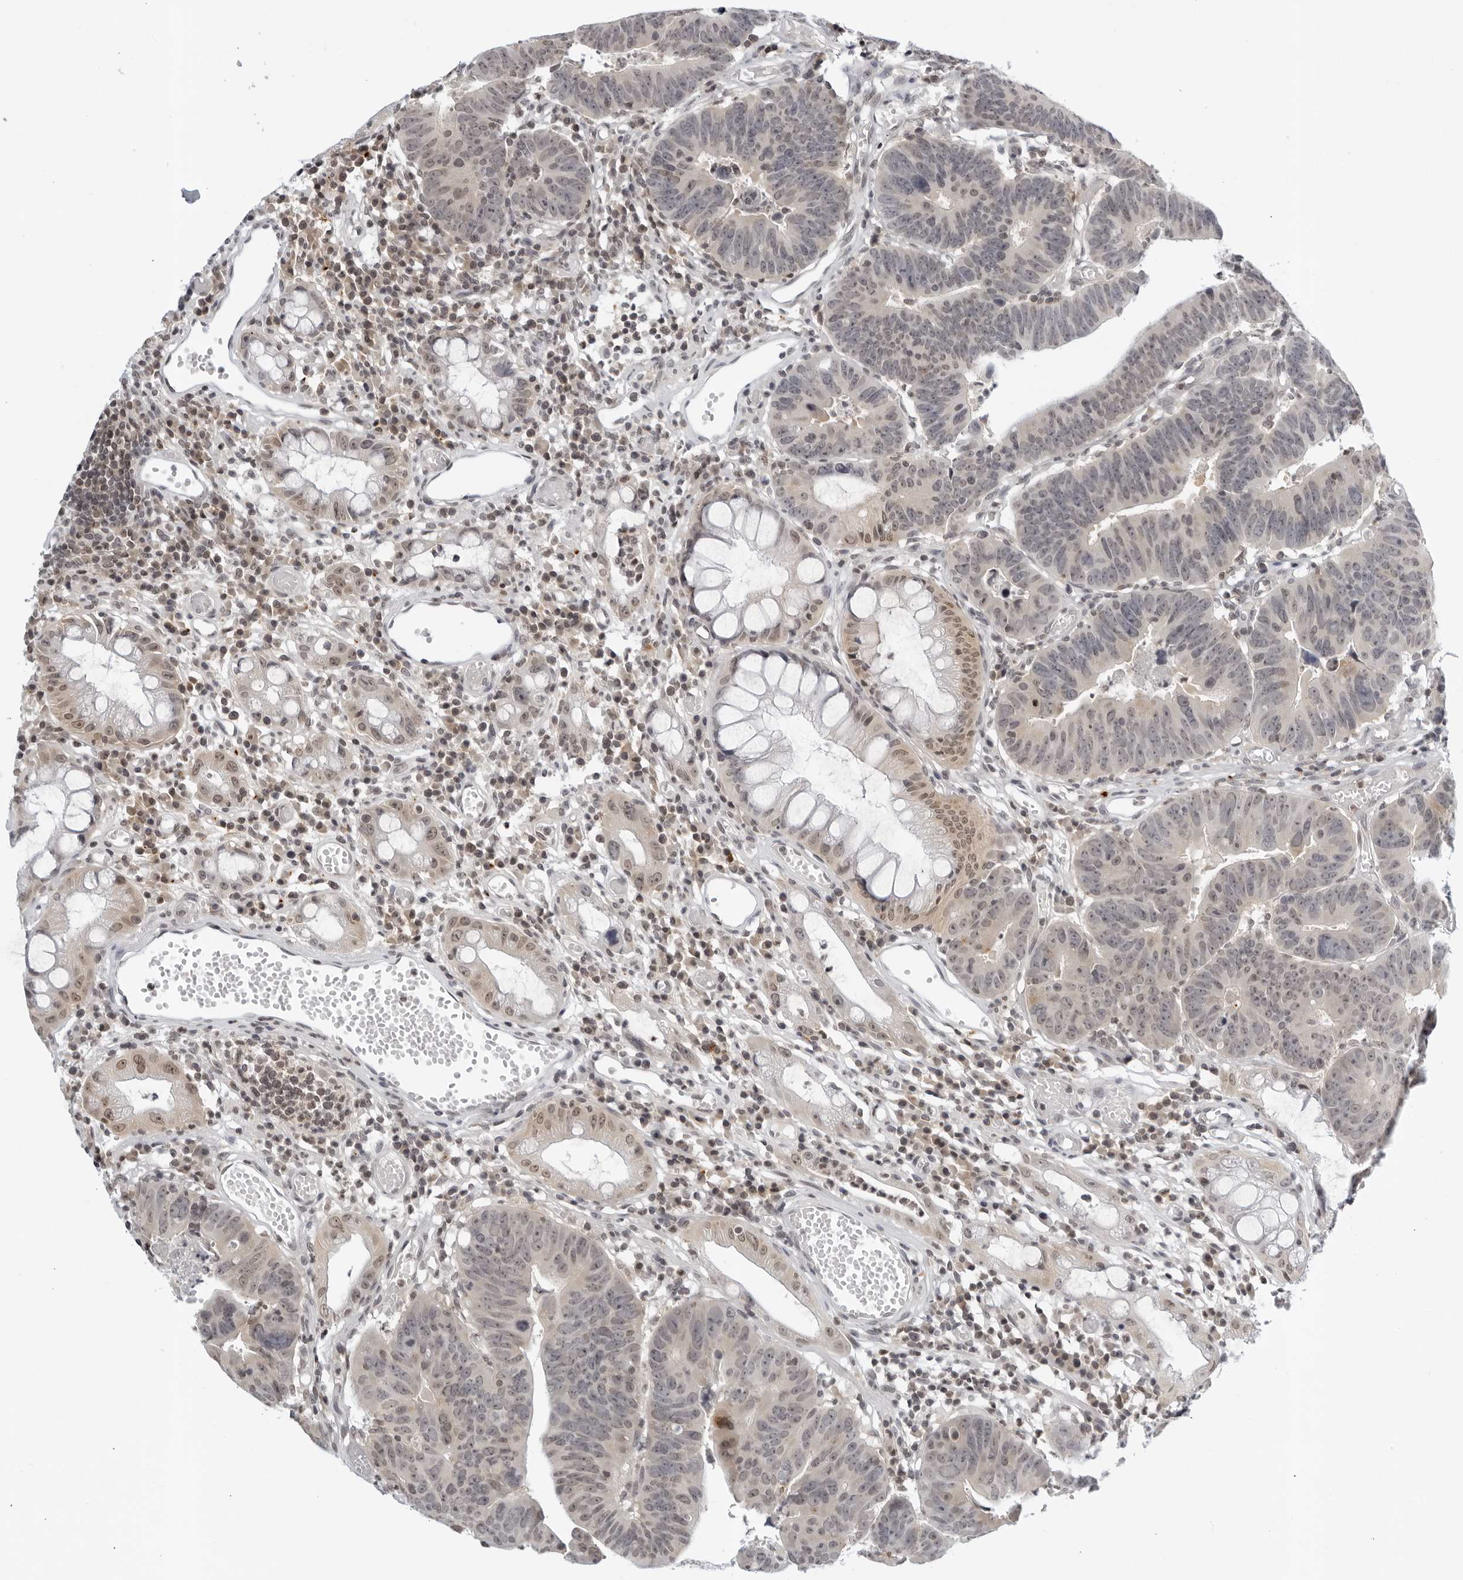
{"staining": {"intensity": "weak", "quantity": "25%-75%", "location": "nuclear"}, "tissue": "colorectal cancer", "cell_type": "Tumor cells", "image_type": "cancer", "snomed": [{"axis": "morphology", "description": "Adenocarcinoma, NOS"}, {"axis": "topography", "description": "Rectum"}], "caption": "The image exhibits staining of colorectal cancer, revealing weak nuclear protein positivity (brown color) within tumor cells. (DAB (3,3'-diaminobenzidine) = brown stain, brightfield microscopy at high magnification).", "gene": "CC2D1B", "patient": {"sex": "female", "age": 65}}